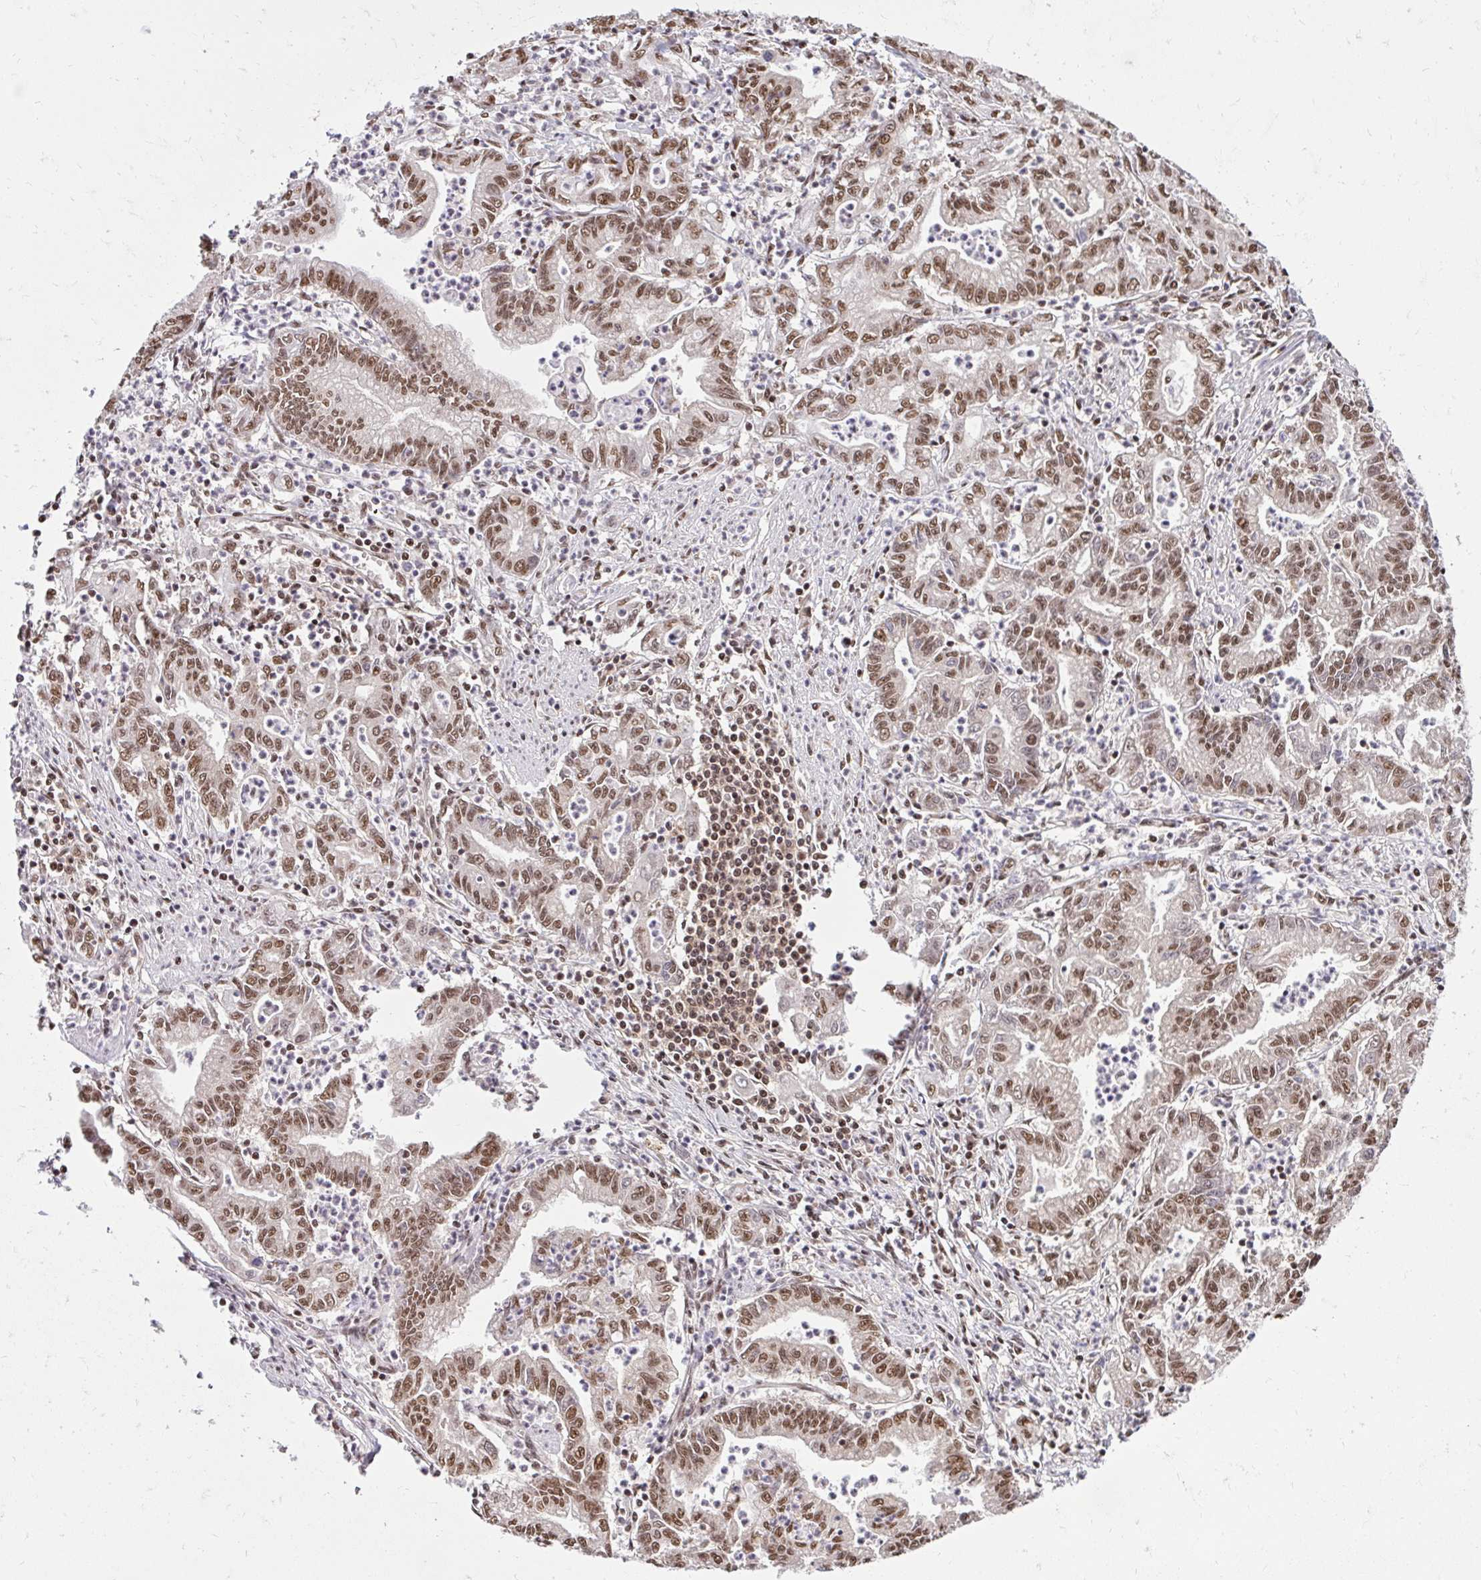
{"staining": {"intensity": "moderate", "quantity": ">75%", "location": "nuclear"}, "tissue": "stomach cancer", "cell_type": "Tumor cells", "image_type": "cancer", "snomed": [{"axis": "morphology", "description": "Adenocarcinoma, NOS"}, {"axis": "topography", "description": "Stomach, upper"}], "caption": "About >75% of tumor cells in stomach adenocarcinoma reveal moderate nuclear protein staining as visualized by brown immunohistochemical staining.", "gene": "ABCA9", "patient": {"sex": "female", "age": 79}}